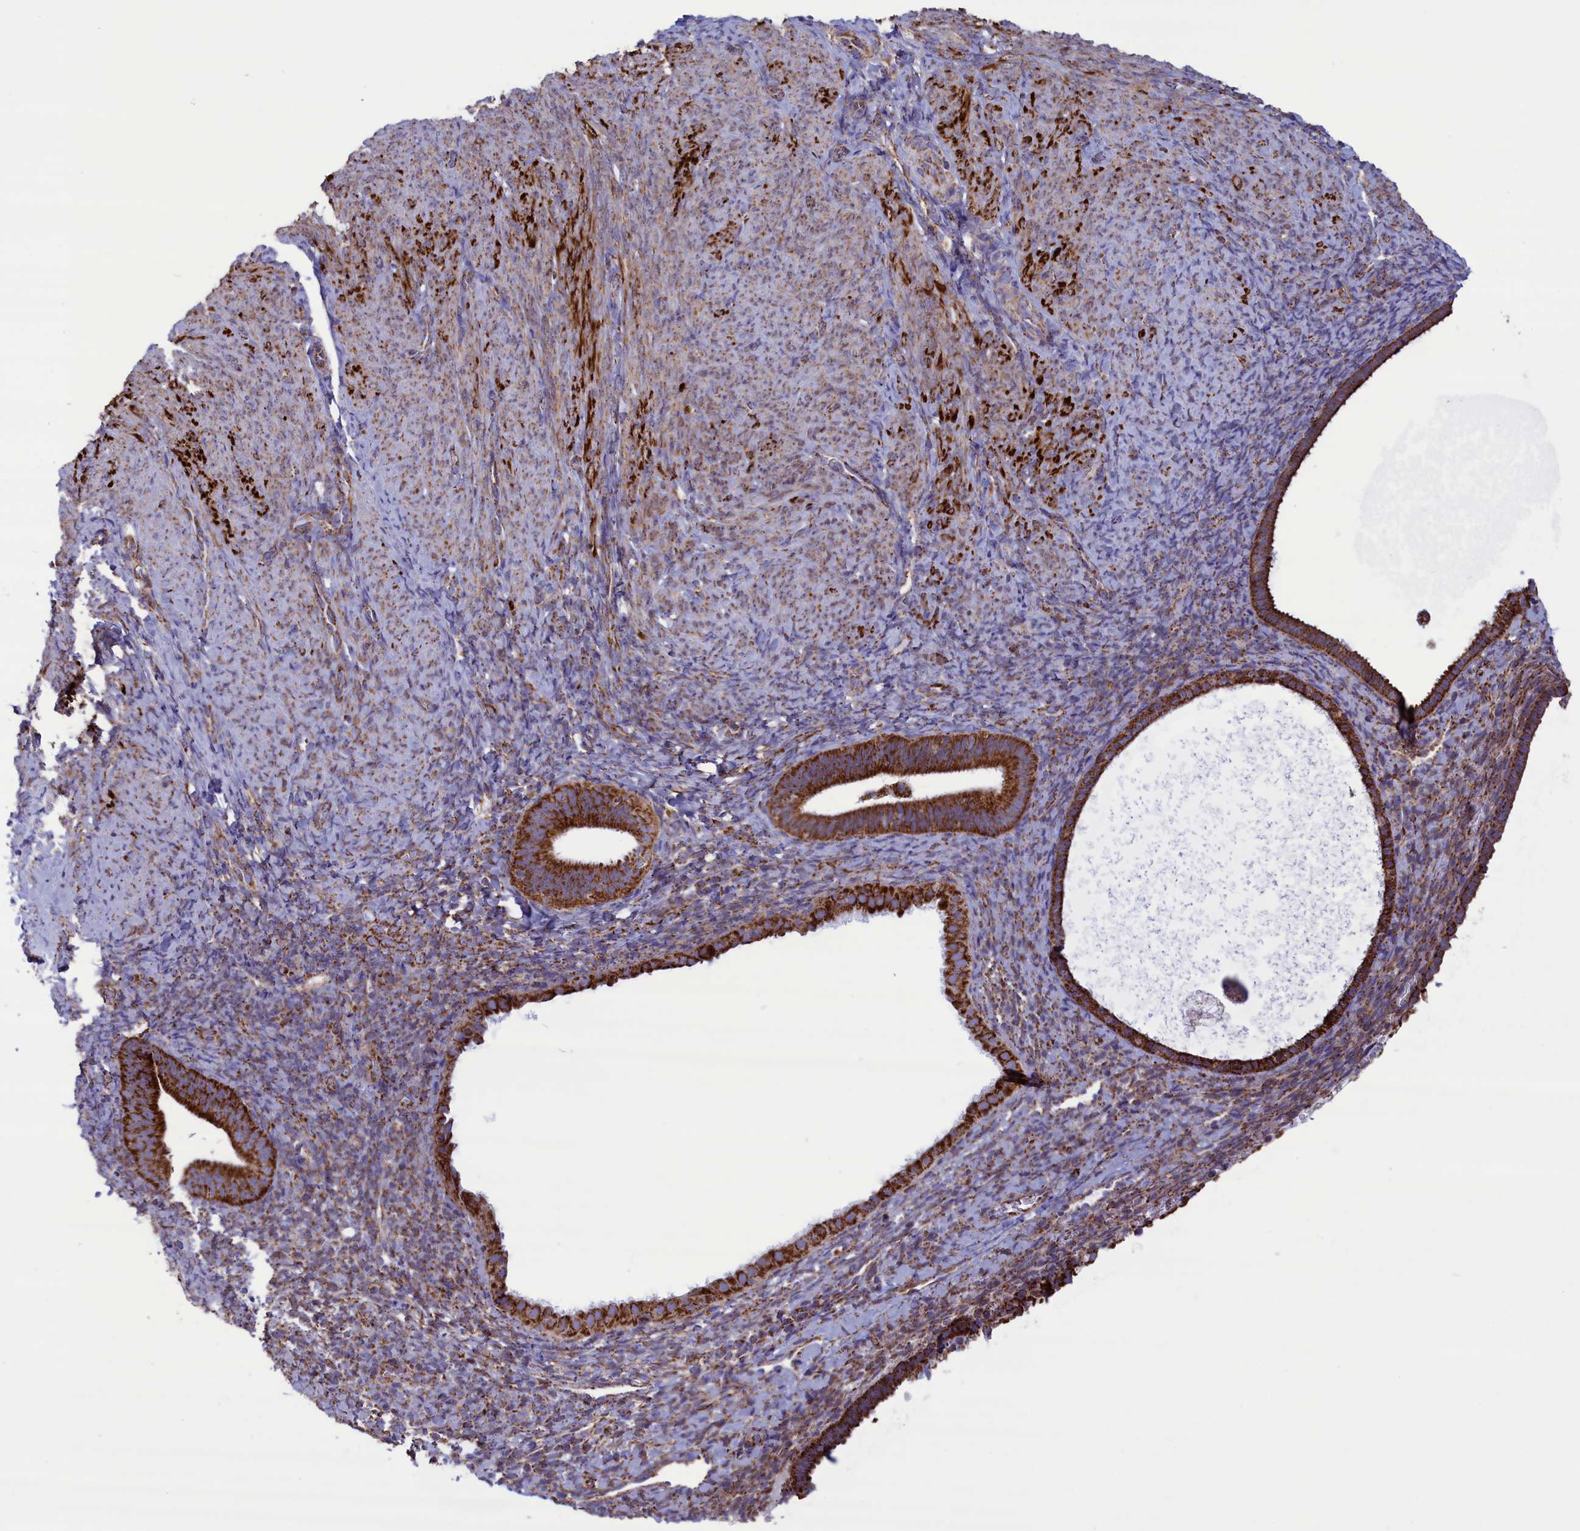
{"staining": {"intensity": "moderate", "quantity": "25%-75%", "location": "cytoplasmic/membranous"}, "tissue": "endometrium", "cell_type": "Cells in endometrial stroma", "image_type": "normal", "snomed": [{"axis": "morphology", "description": "Normal tissue, NOS"}, {"axis": "topography", "description": "Endometrium"}], "caption": "The image shows immunohistochemical staining of normal endometrium. There is moderate cytoplasmic/membranous positivity is appreciated in about 25%-75% of cells in endometrial stroma. Ihc stains the protein in brown and the nuclei are stained blue.", "gene": "ISOC2", "patient": {"sex": "female", "age": 65}}